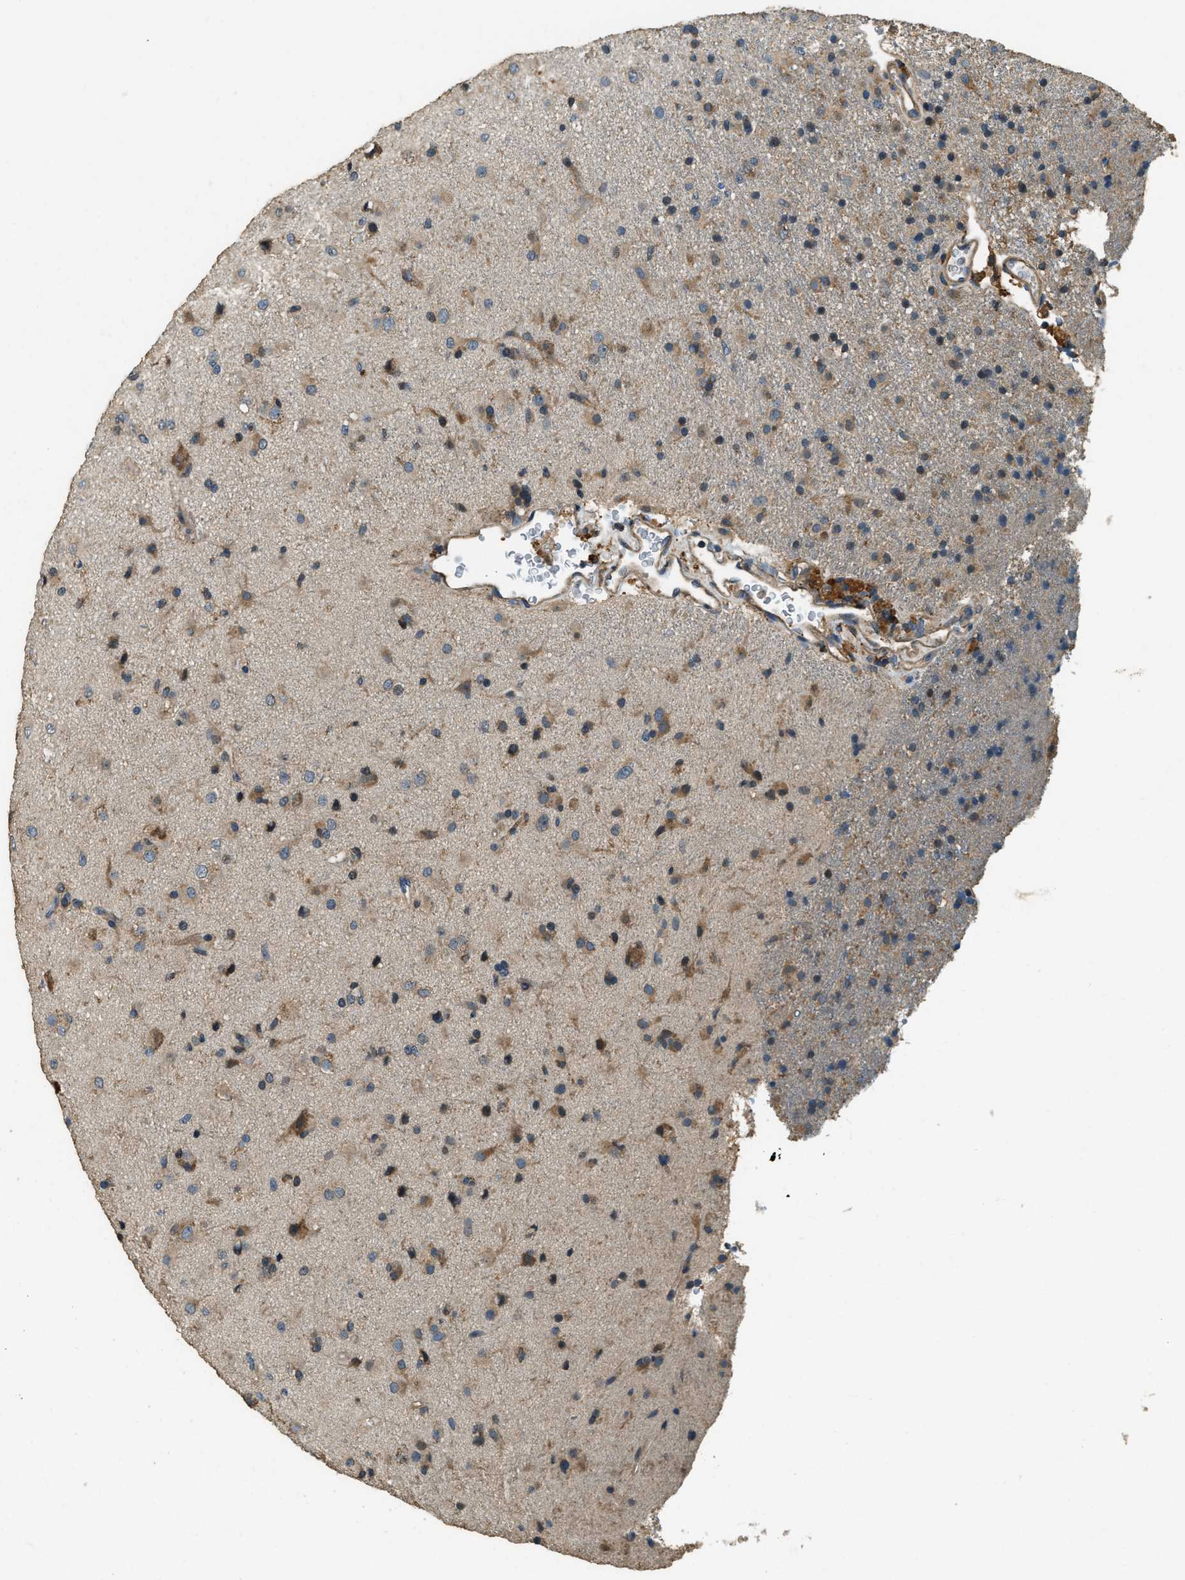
{"staining": {"intensity": "moderate", "quantity": ">75%", "location": "cytoplasmic/membranous"}, "tissue": "glioma", "cell_type": "Tumor cells", "image_type": "cancer", "snomed": [{"axis": "morphology", "description": "Glioma, malignant, Low grade"}, {"axis": "topography", "description": "Brain"}], "caption": "Human glioma stained with a protein marker shows moderate staining in tumor cells.", "gene": "ERGIC1", "patient": {"sex": "male", "age": 65}}